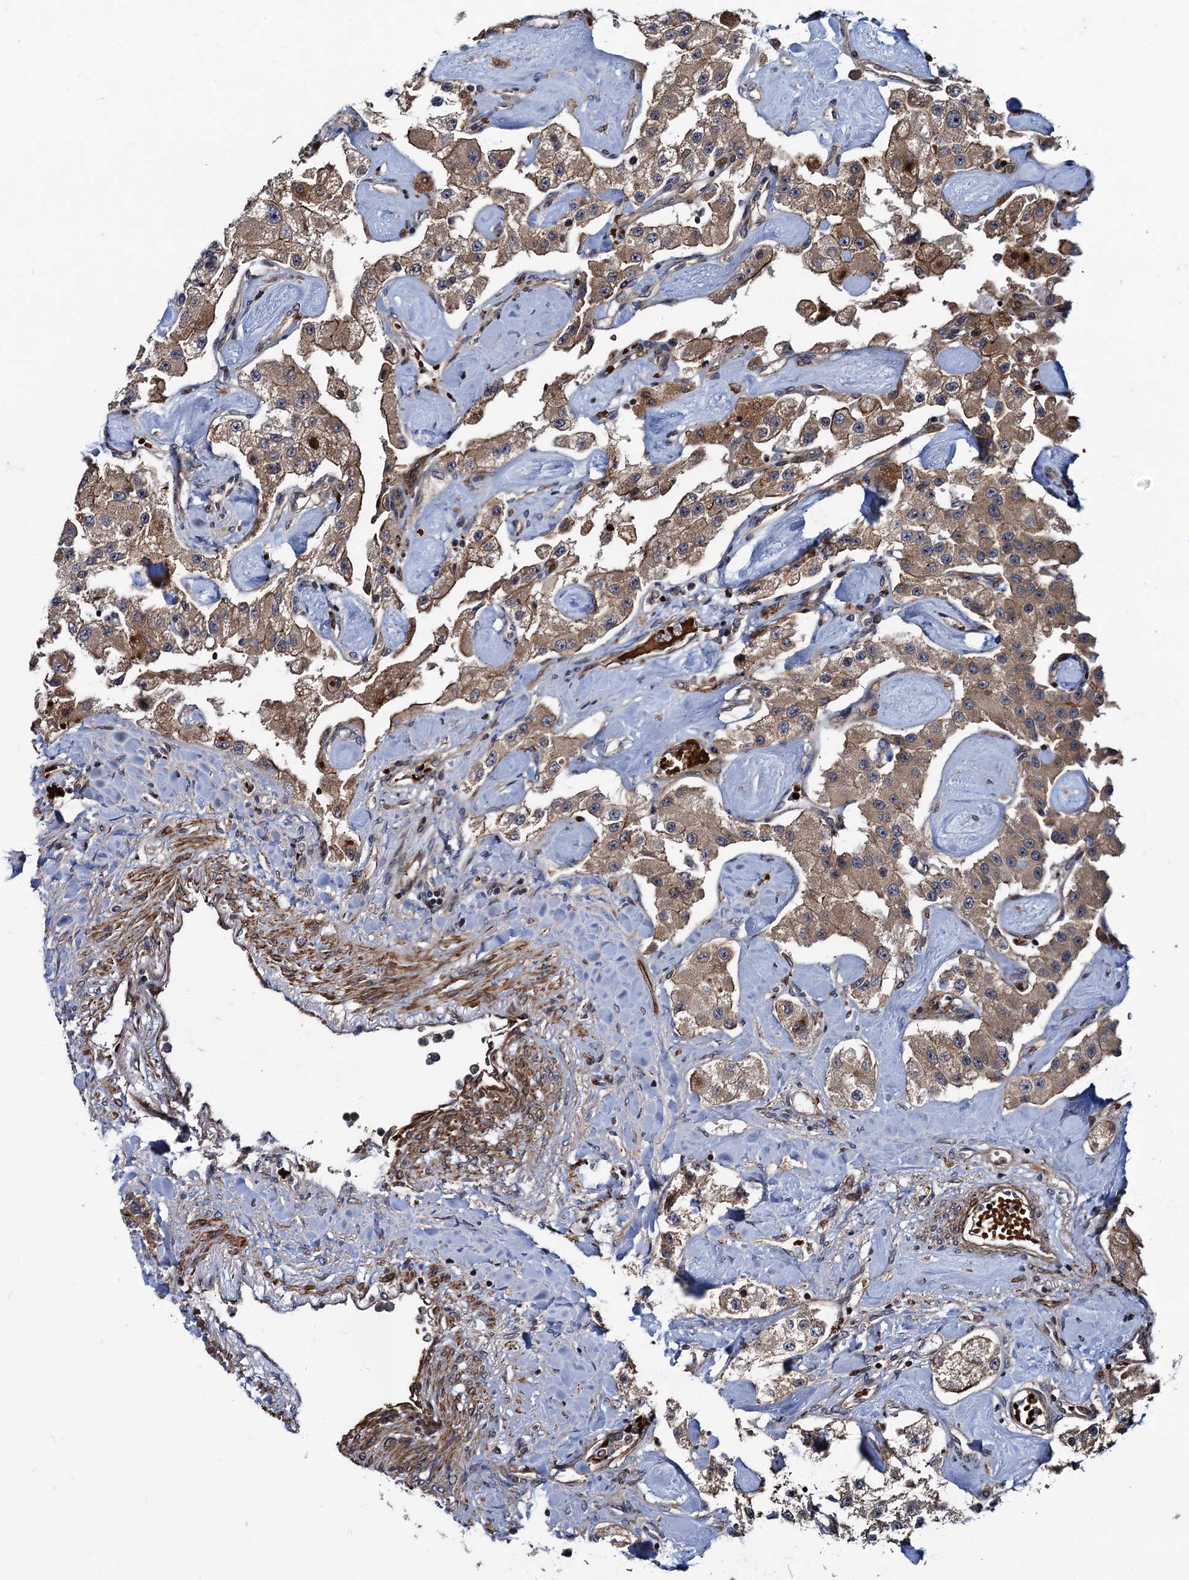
{"staining": {"intensity": "weak", "quantity": ">75%", "location": "cytoplasmic/membranous"}, "tissue": "carcinoid", "cell_type": "Tumor cells", "image_type": "cancer", "snomed": [{"axis": "morphology", "description": "Carcinoid, malignant, NOS"}, {"axis": "topography", "description": "Pancreas"}], "caption": "Carcinoid (malignant) stained with a protein marker exhibits weak staining in tumor cells.", "gene": "KXD1", "patient": {"sex": "male", "age": 41}}